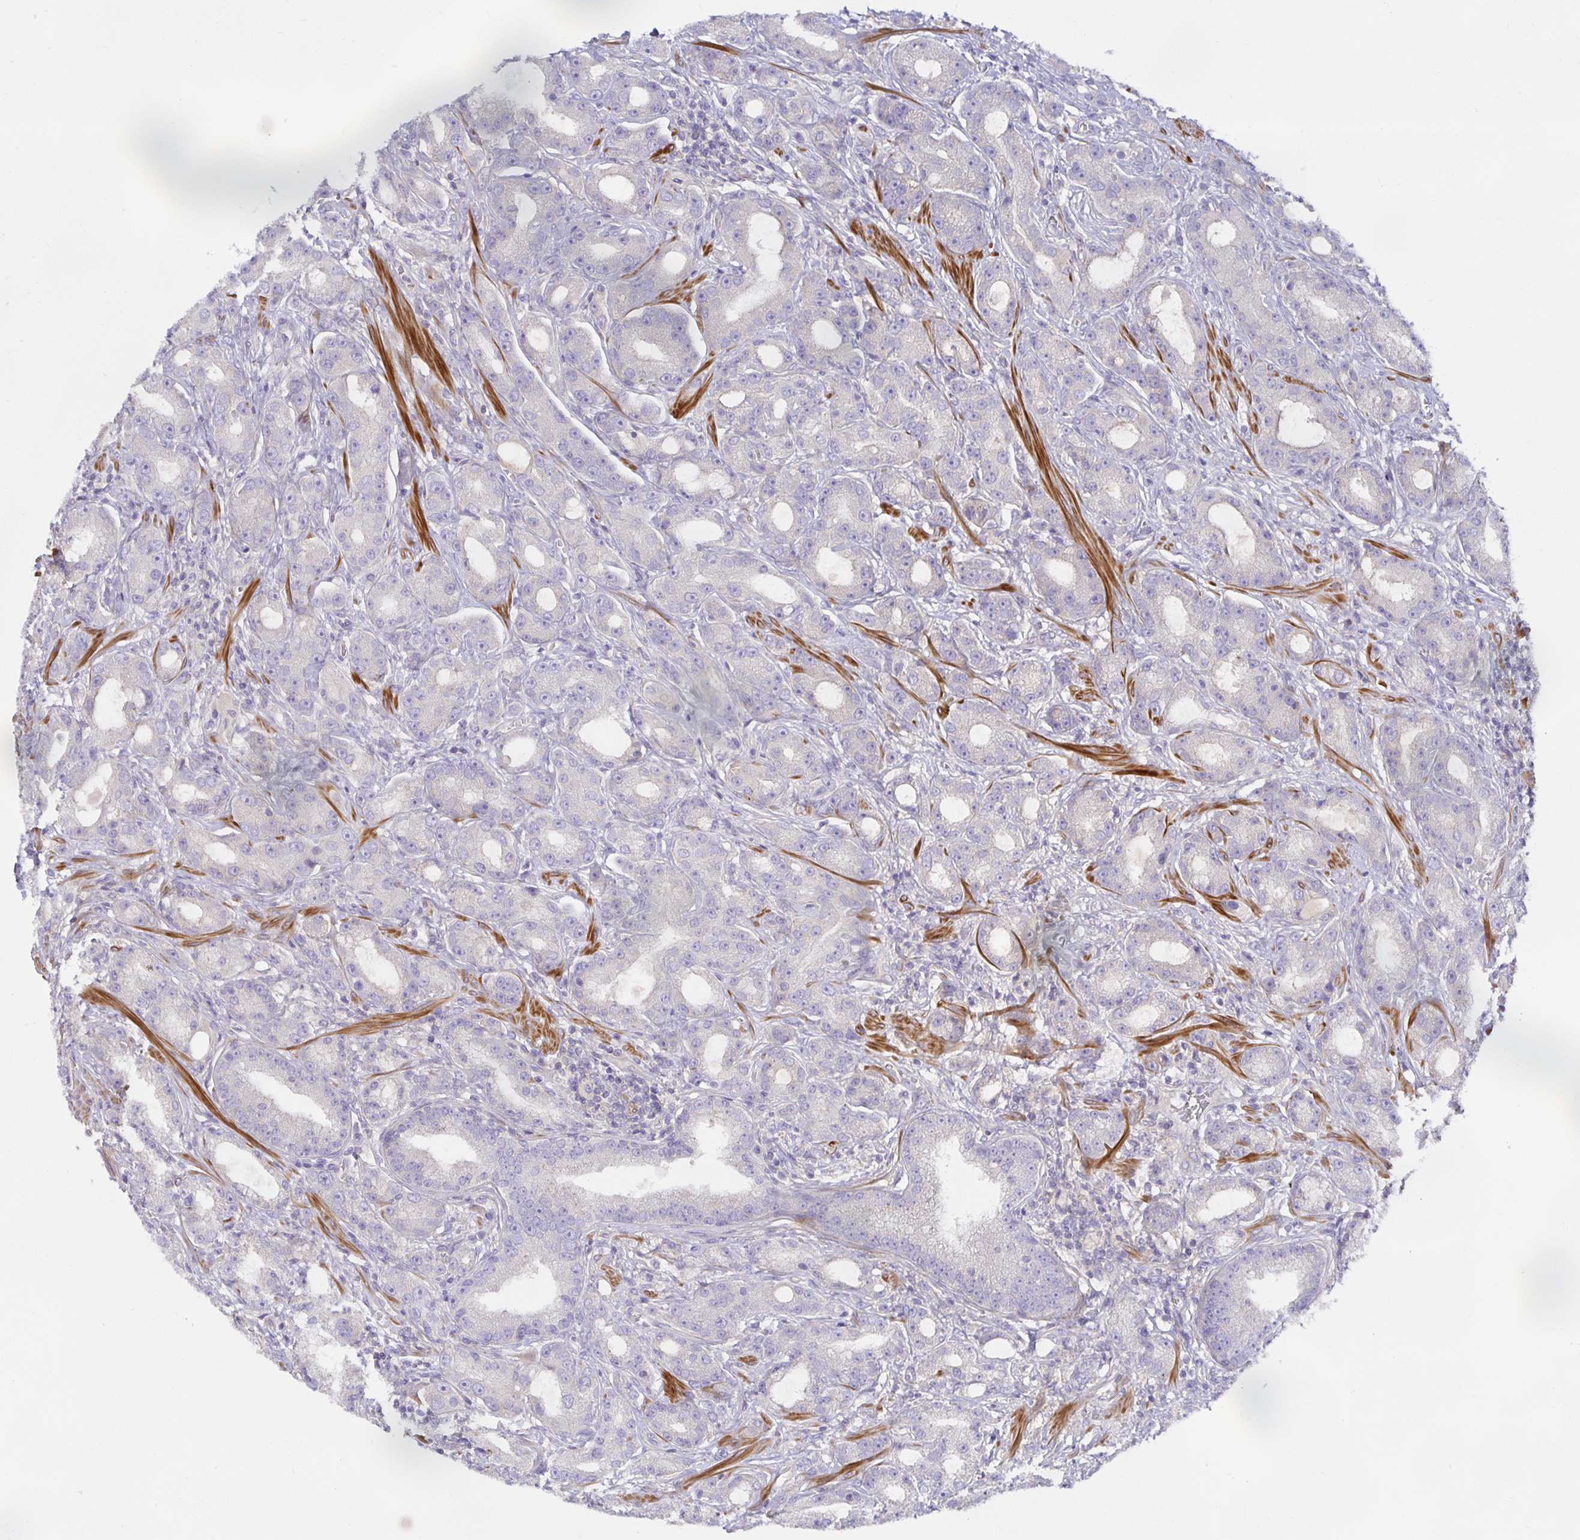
{"staining": {"intensity": "weak", "quantity": "<25%", "location": "cytoplasmic/membranous"}, "tissue": "prostate cancer", "cell_type": "Tumor cells", "image_type": "cancer", "snomed": [{"axis": "morphology", "description": "Adenocarcinoma, High grade"}, {"axis": "topography", "description": "Prostate"}], "caption": "Protein analysis of prostate high-grade adenocarcinoma displays no significant staining in tumor cells. (Immunohistochemistry, brightfield microscopy, high magnification).", "gene": "METTL22", "patient": {"sex": "male", "age": 65}}